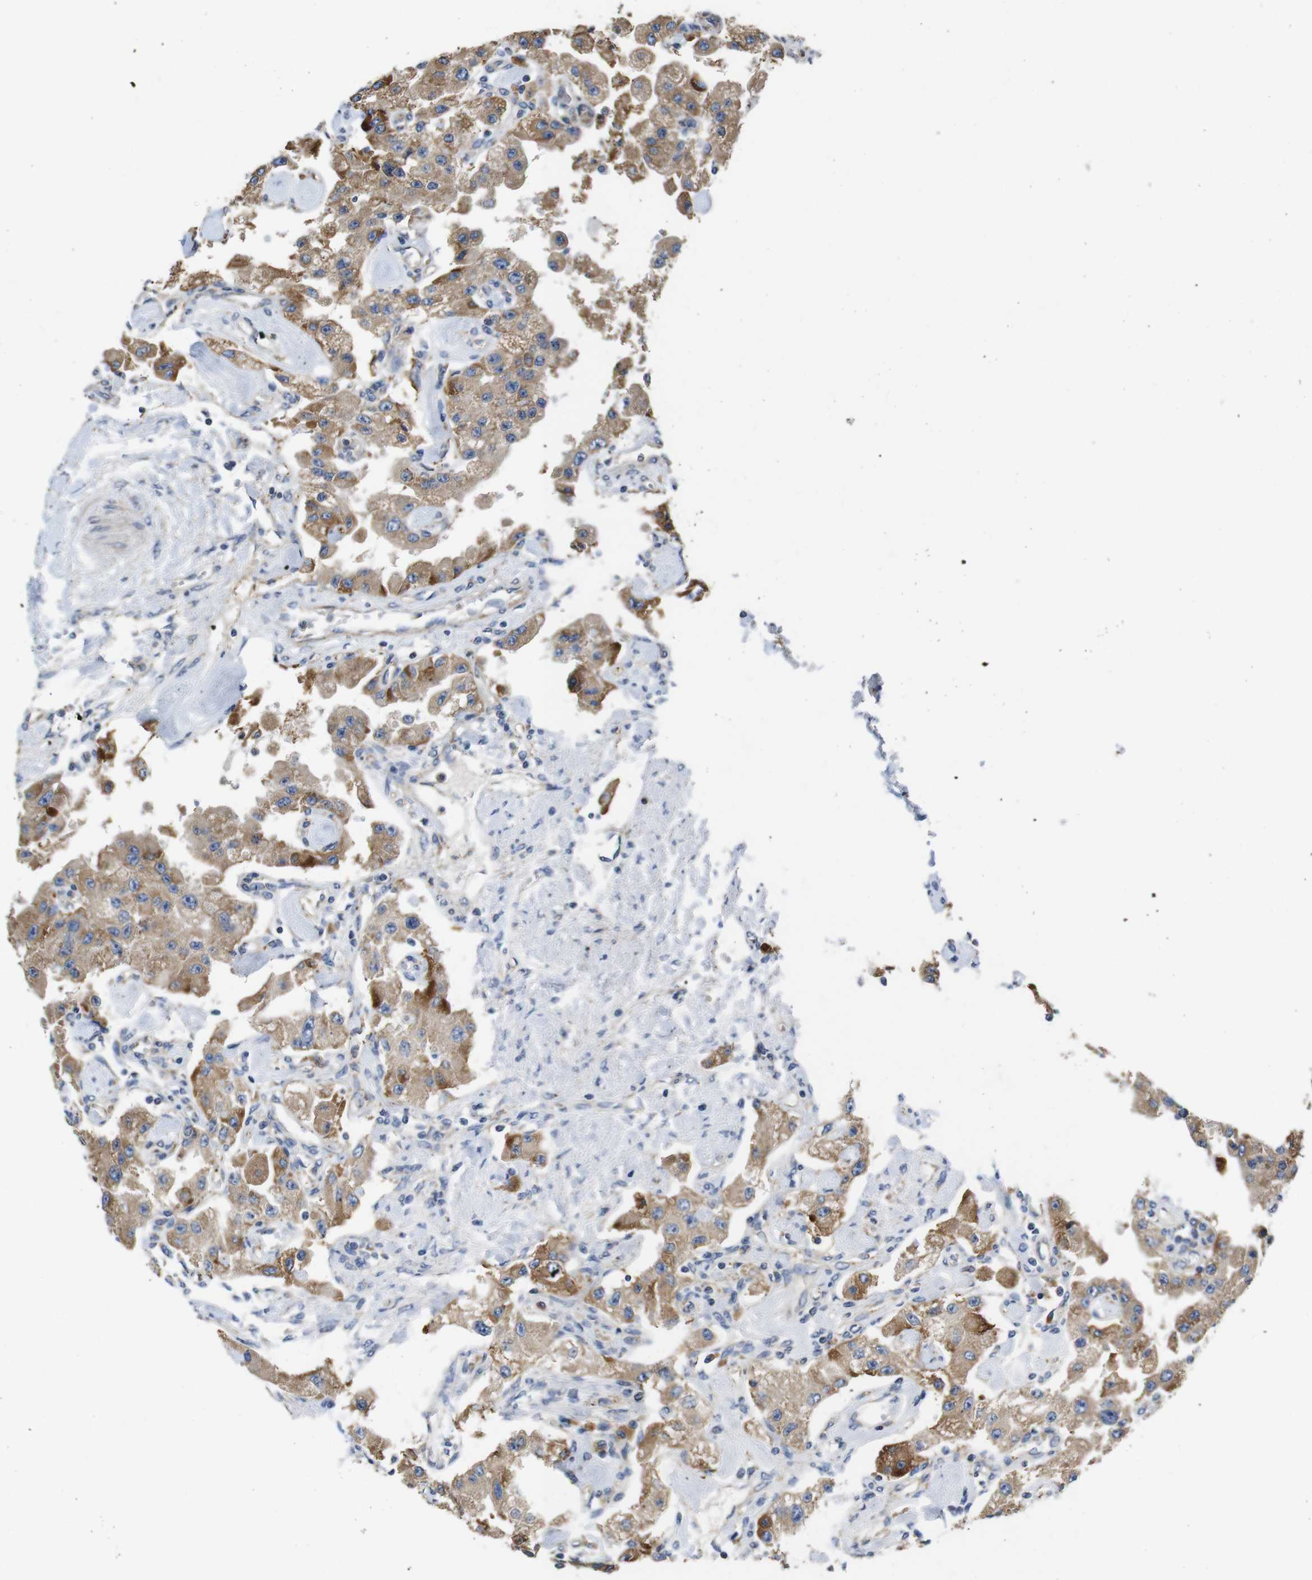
{"staining": {"intensity": "moderate", "quantity": ">75%", "location": "cytoplasmic/membranous"}, "tissue": "carcinoid", "cell_type": "Tumor cells", "image_type": "cancer", "snomed": [{"axis": "morphology", "description": "Carcinoid, malignant, NOS"}, {"axis": "topography", "description": "Pancreas"}], "caption": "Carcinoid tissue demonstrates moderate cytoplasmic/membranous positivity in about >75% of tumor cells", "gene": "MARCHF7", "patient": {"sex": "male", "age": 41}}